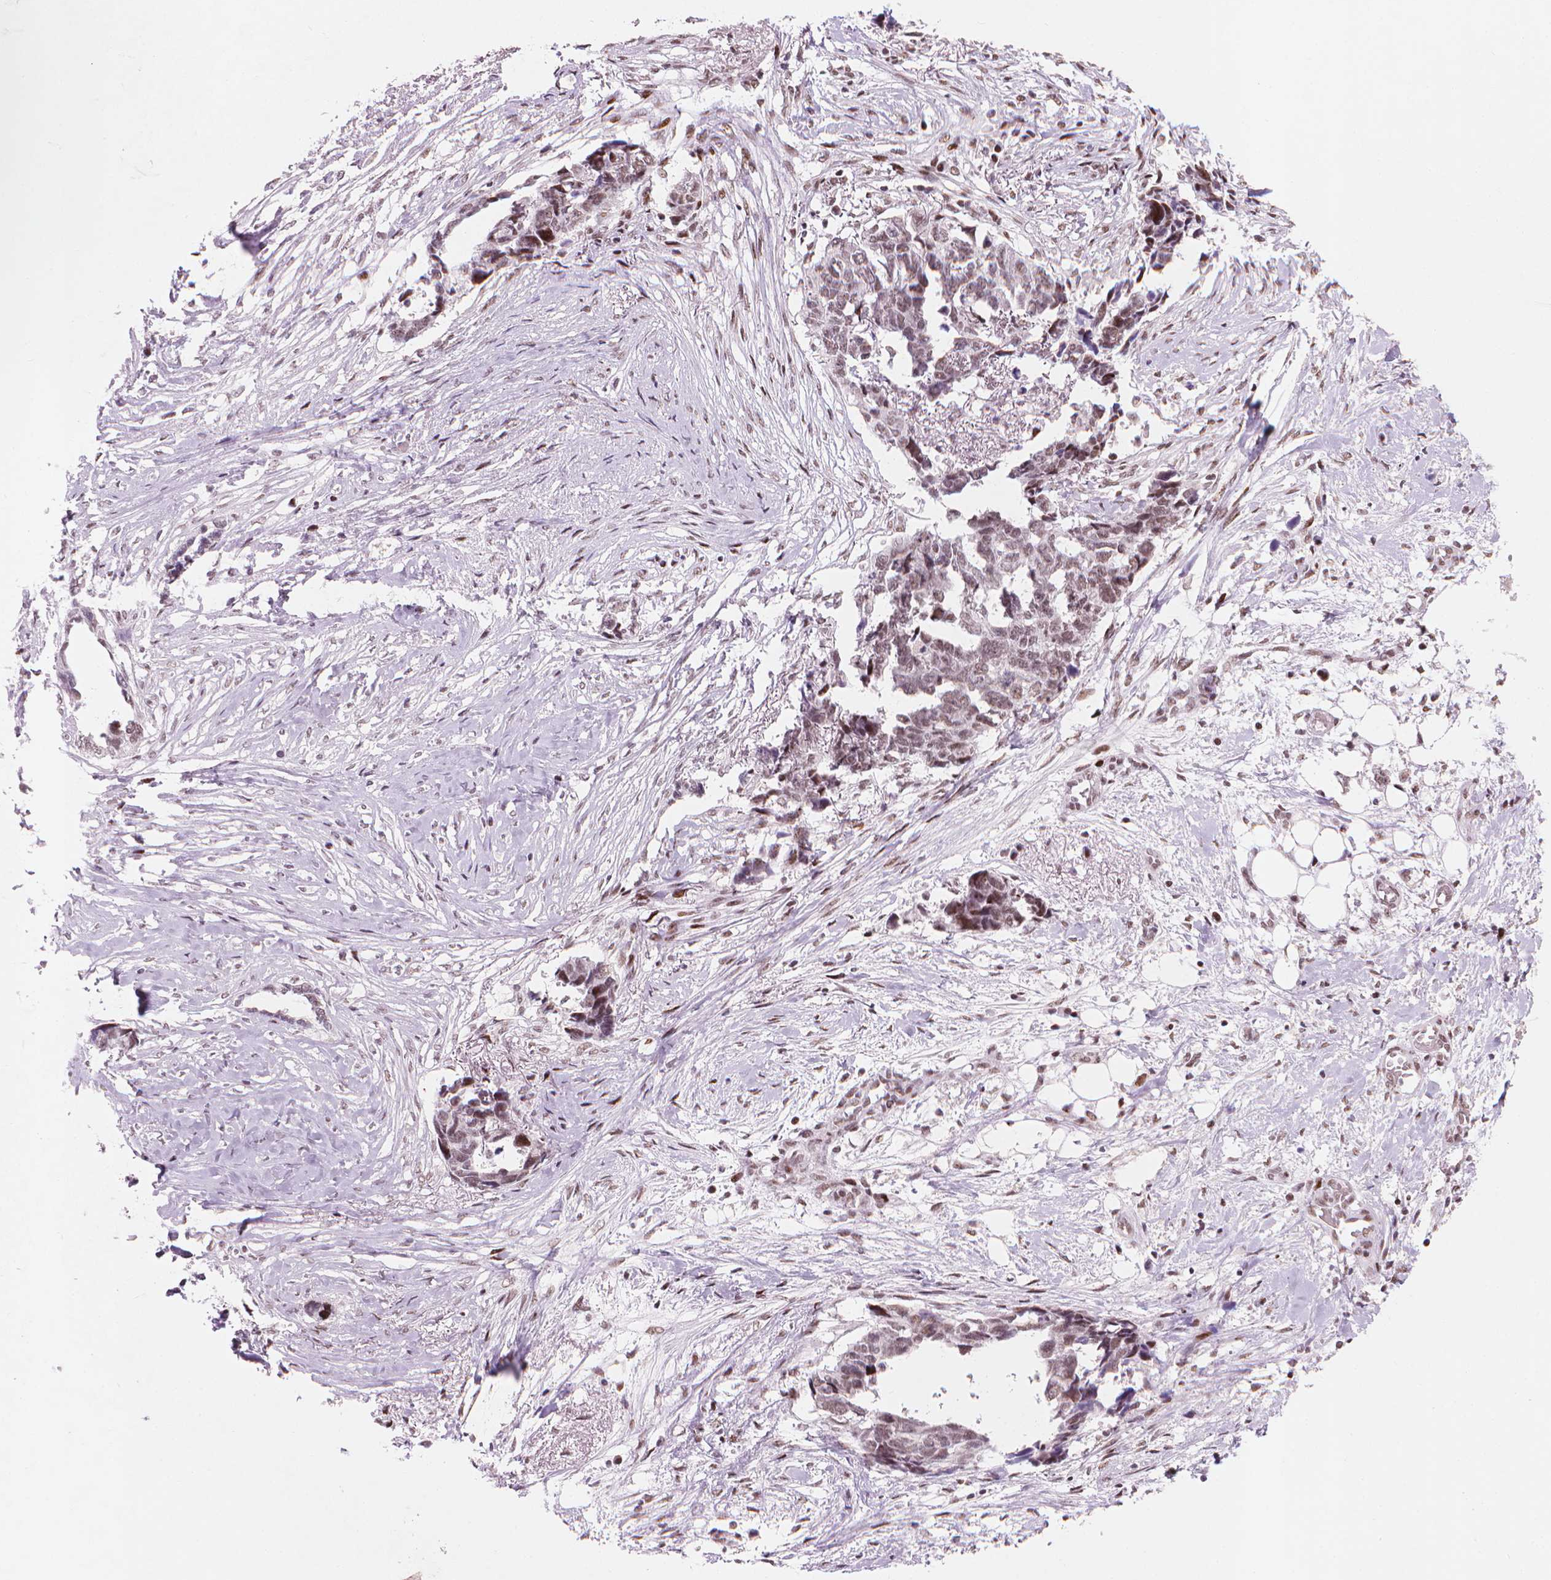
{"staining": {"intensity": "weak", "quantity": "25%-75%", "location": "nuclear"}, "tissue": "ovarian cancer", "cell_type": "Tumor cells", "image_type": "cancer", "snomed": [{"axis": "morphology", "description": "Cystadenocarcinoma, serous, NOS"}, {"axis": "topography", "description": "Ovary"}], "caption": "A micrograph of human ovarian cancer stained for a protein exhibits weak nuclear brown staining in tumor cells.", "gene": "HES7", "patient": {"sex": "female", "age": 69}}